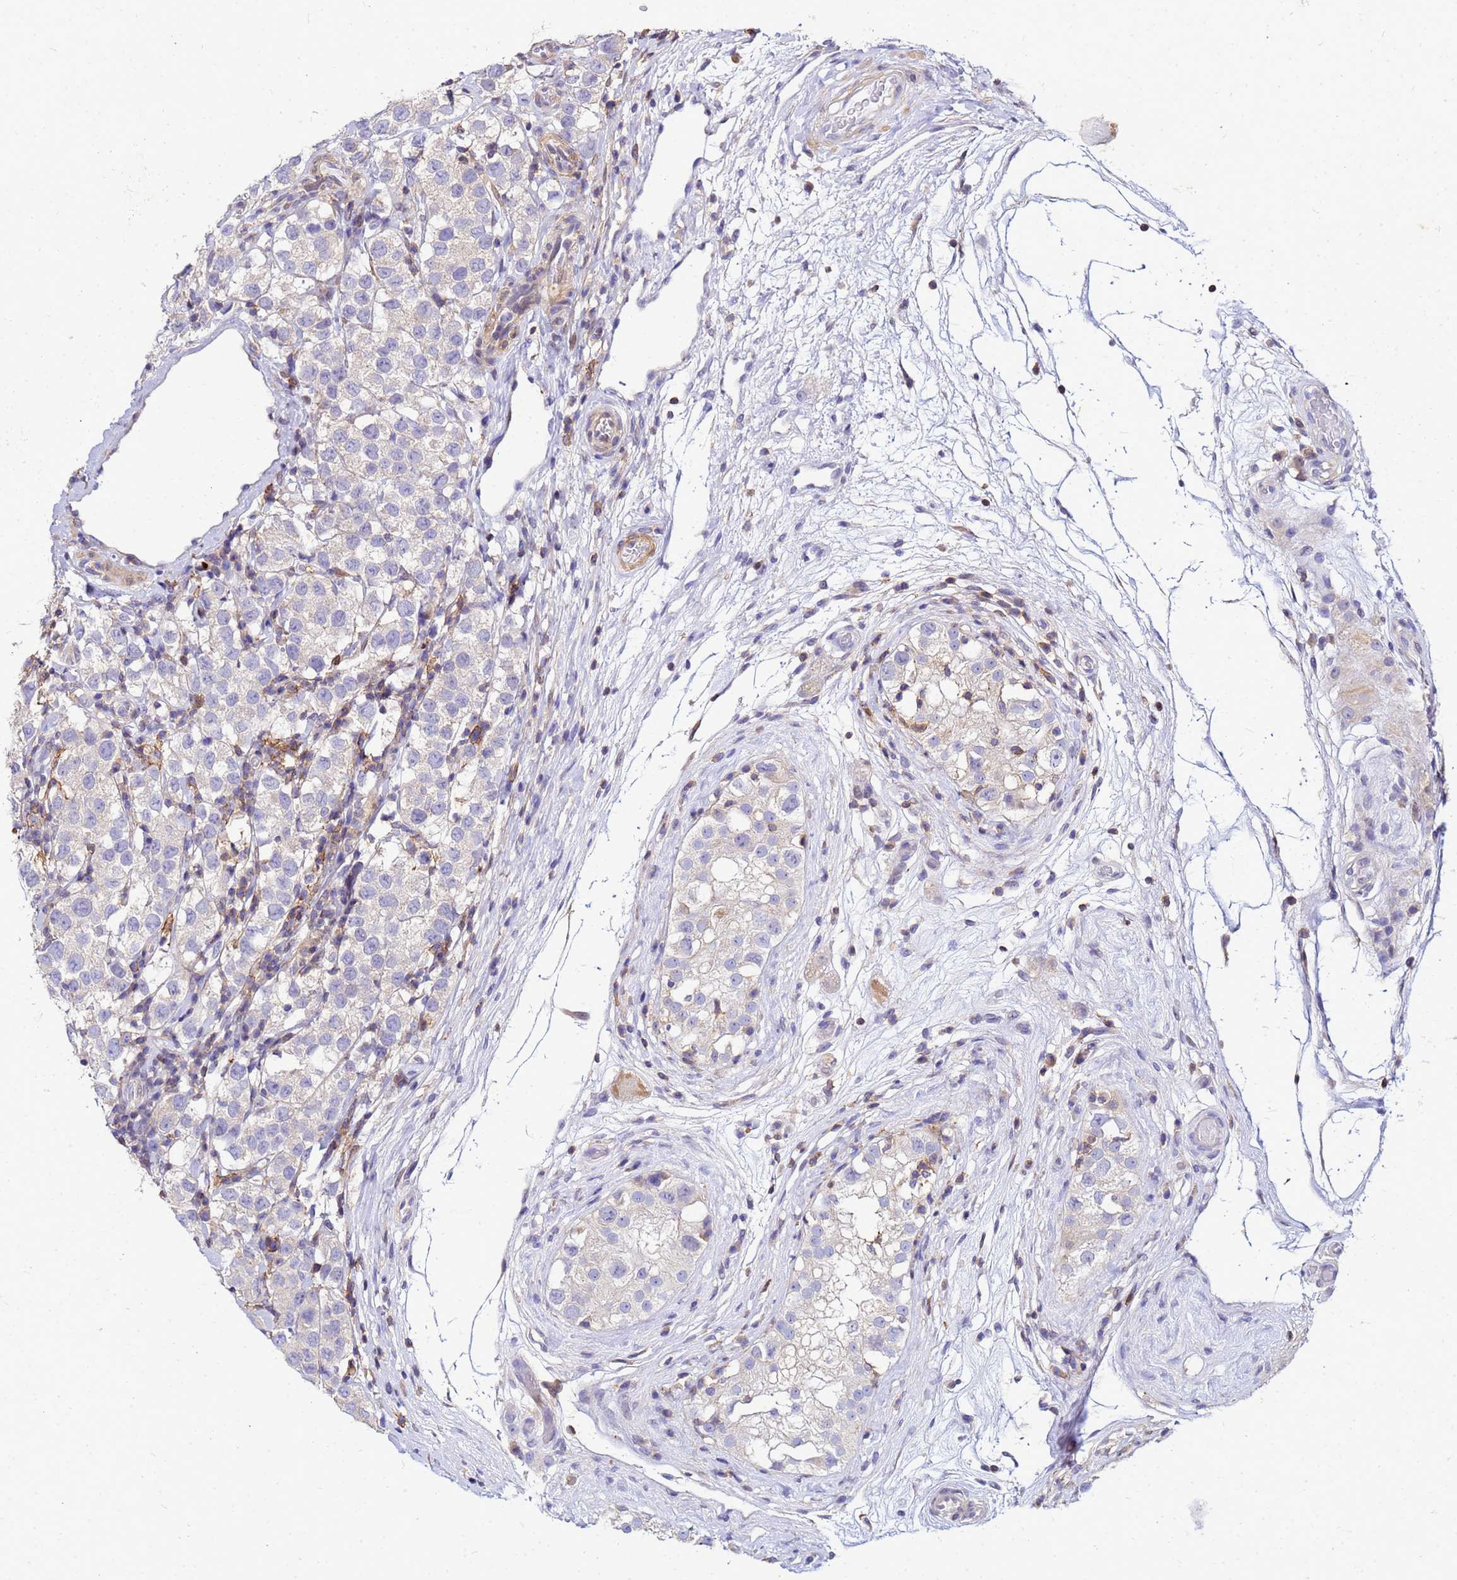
{"staining": {"intensity": "negative", "quantity": "none", "location": "none"}, "tissue": "testis cancer", "cell_type": "Tumor cells", "image_type": "cancer", "snomed": [{"axis": "morphology", "description": "Seminoma, NOS"}, {"axis": "topography", "description": "Testis"}], "caption": "A micrograph of human testis cancer (seminoma) is negative for staining in tumor cells. (Immunohistochemistry (ihc), brightfield microscopy, high magnification).", "gene": "DBNDD2", "patient": {"sex": "male", "age": 34}}